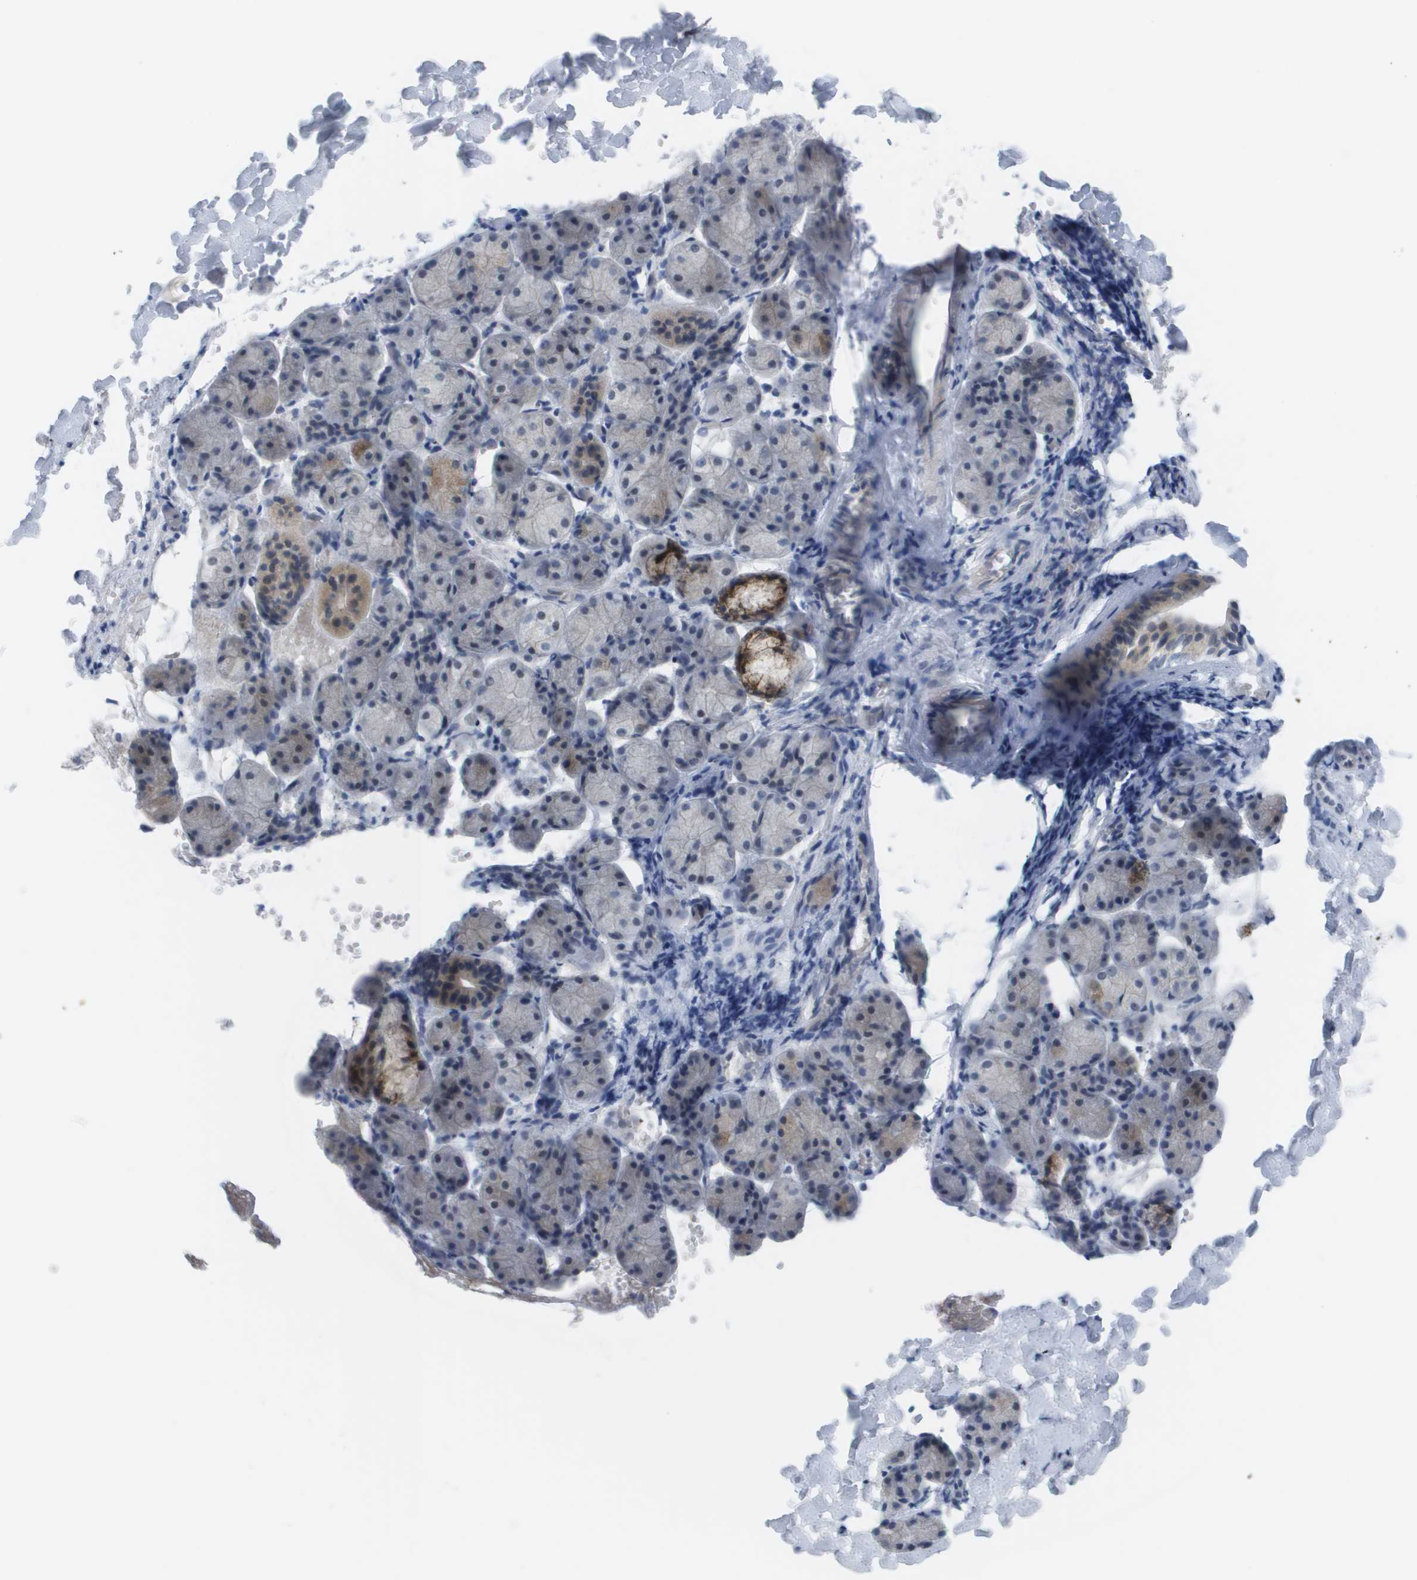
{"staining": {"intensity": "moderate", "quantity": "<25%", "location": "cytoplasmic/membranous"}, "tissue": "salivary gland", "cell_type": "Glandular cells", "image_type": "normal", "snomed": [{"axis": "morphology", "description": "Normal tissue, NOS"}, {"axis": "topography", "description": "Salivary gland"}], "caption": "This histopathology image displays normal salivary gland stained with IHC to label a protein in brown. The cytoplasmic/membranous of glandular cells show moderate positivity for the protein. Nuclei are counter-stained blue.", "gene": "PDE4A", "patient": {"sex": "female", "age": 24}}